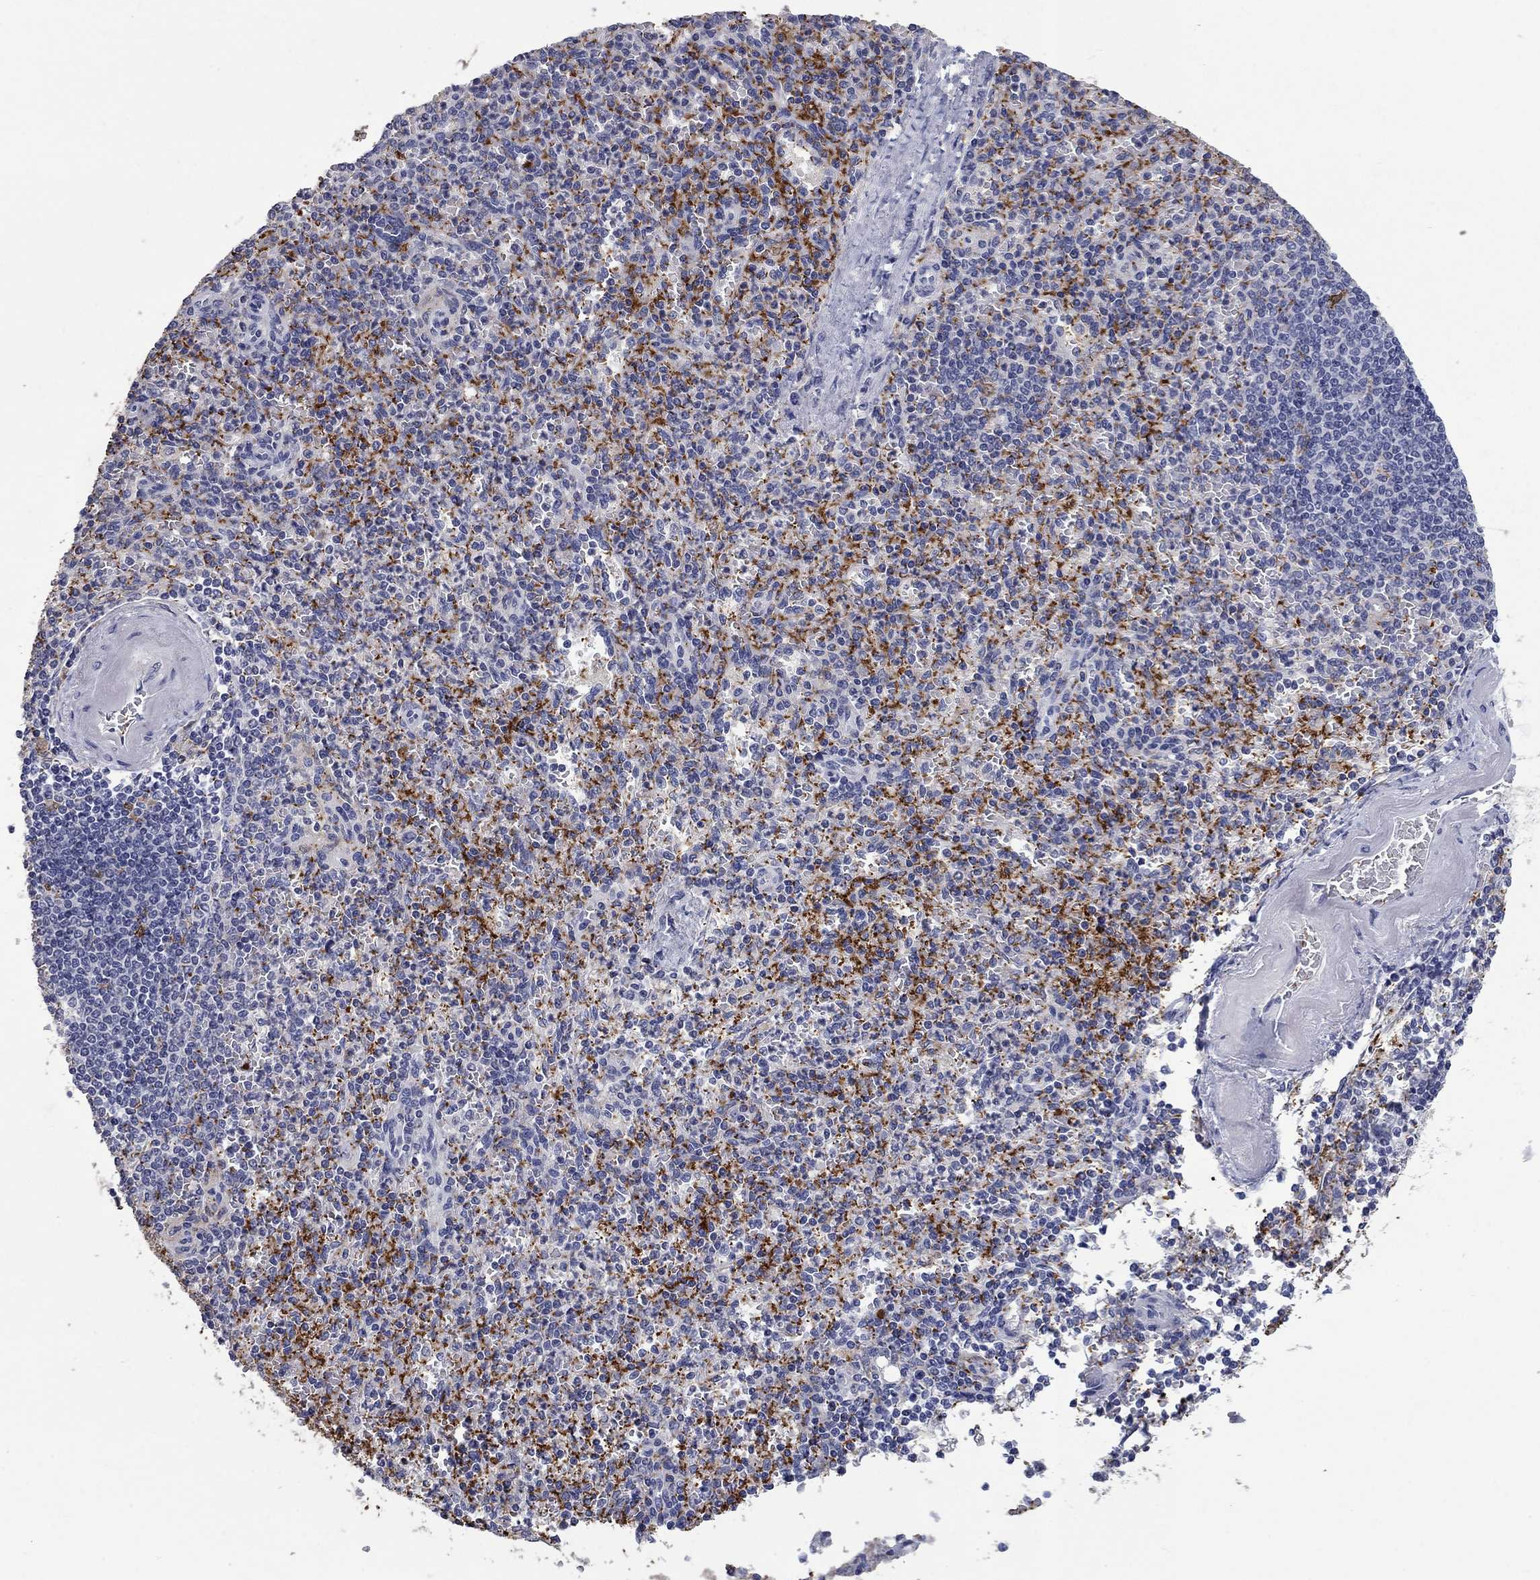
{"staining": {"intensity": "strong", "quantity": "25%-75%", "location": "cytoplasmic/membranous"}, "tissue": "spleen", "cell_type": "Cells in red pulp", "image_type": "normal", "snomed": [{"axis": "morphology", "description": "Normal tissue, NOS"}, {"axis": "topography", "description": "Spleen"}], "caption": "Protein expression analysis of normal human spleen reveals strong cytoplasmic/membranous positivity in approximately 25%-75% of cells in red pulp. The staining is performed using DAB (3,3'-diaminobenzidine) brown chromogen to label protein expression. The nuclei are counter-stained blue using hematoxylin.", "gene": "PLEK", "patient": {"sex": "female", "age": 74}}